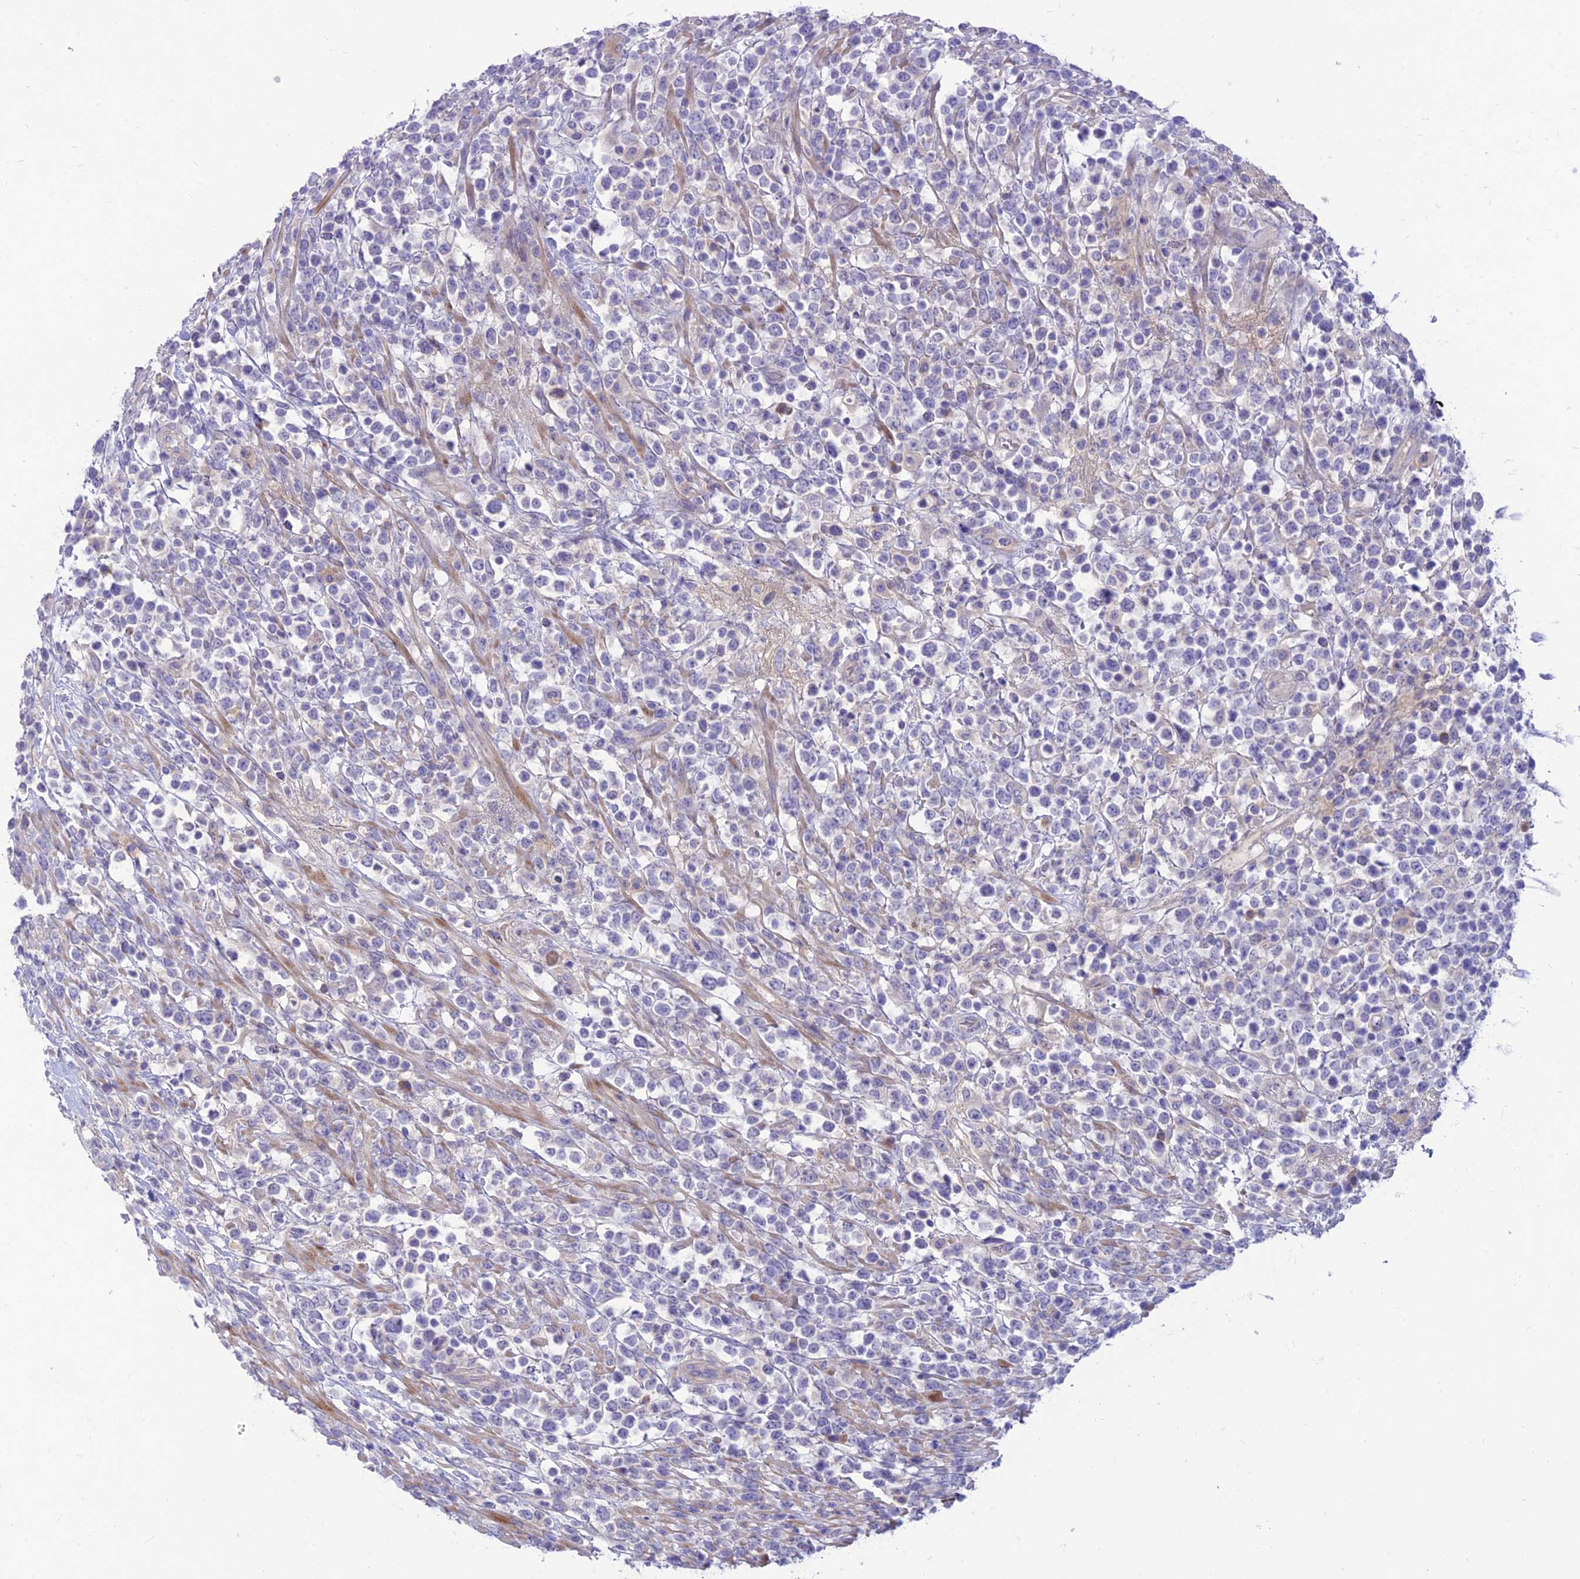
{"staining": {"intensity": "negative", "quantity": "none", "location": "none"}, "tissue": "lymphoma", "cell_type": "Tumor cells", "image_type": "cancer", "snomed": [{"axis": "morphology", "description": "Malignant lymphoma, non-Hodgkin's type, High grade"}, {"axis": "topography", "description": "Colon"}], "caption": "High magnification brightfield microscopy of high-grade malignant lymphoma, non-Hodgkin's type stained with DAB (brown) and counterstained with hematoxylin (blue): tumor cells show no significant staining. (DAB immunohistochemistry with hematoxylin counter stain).", "gene": "TEKT3", "patient": {"sex": "female", "age": 53}}